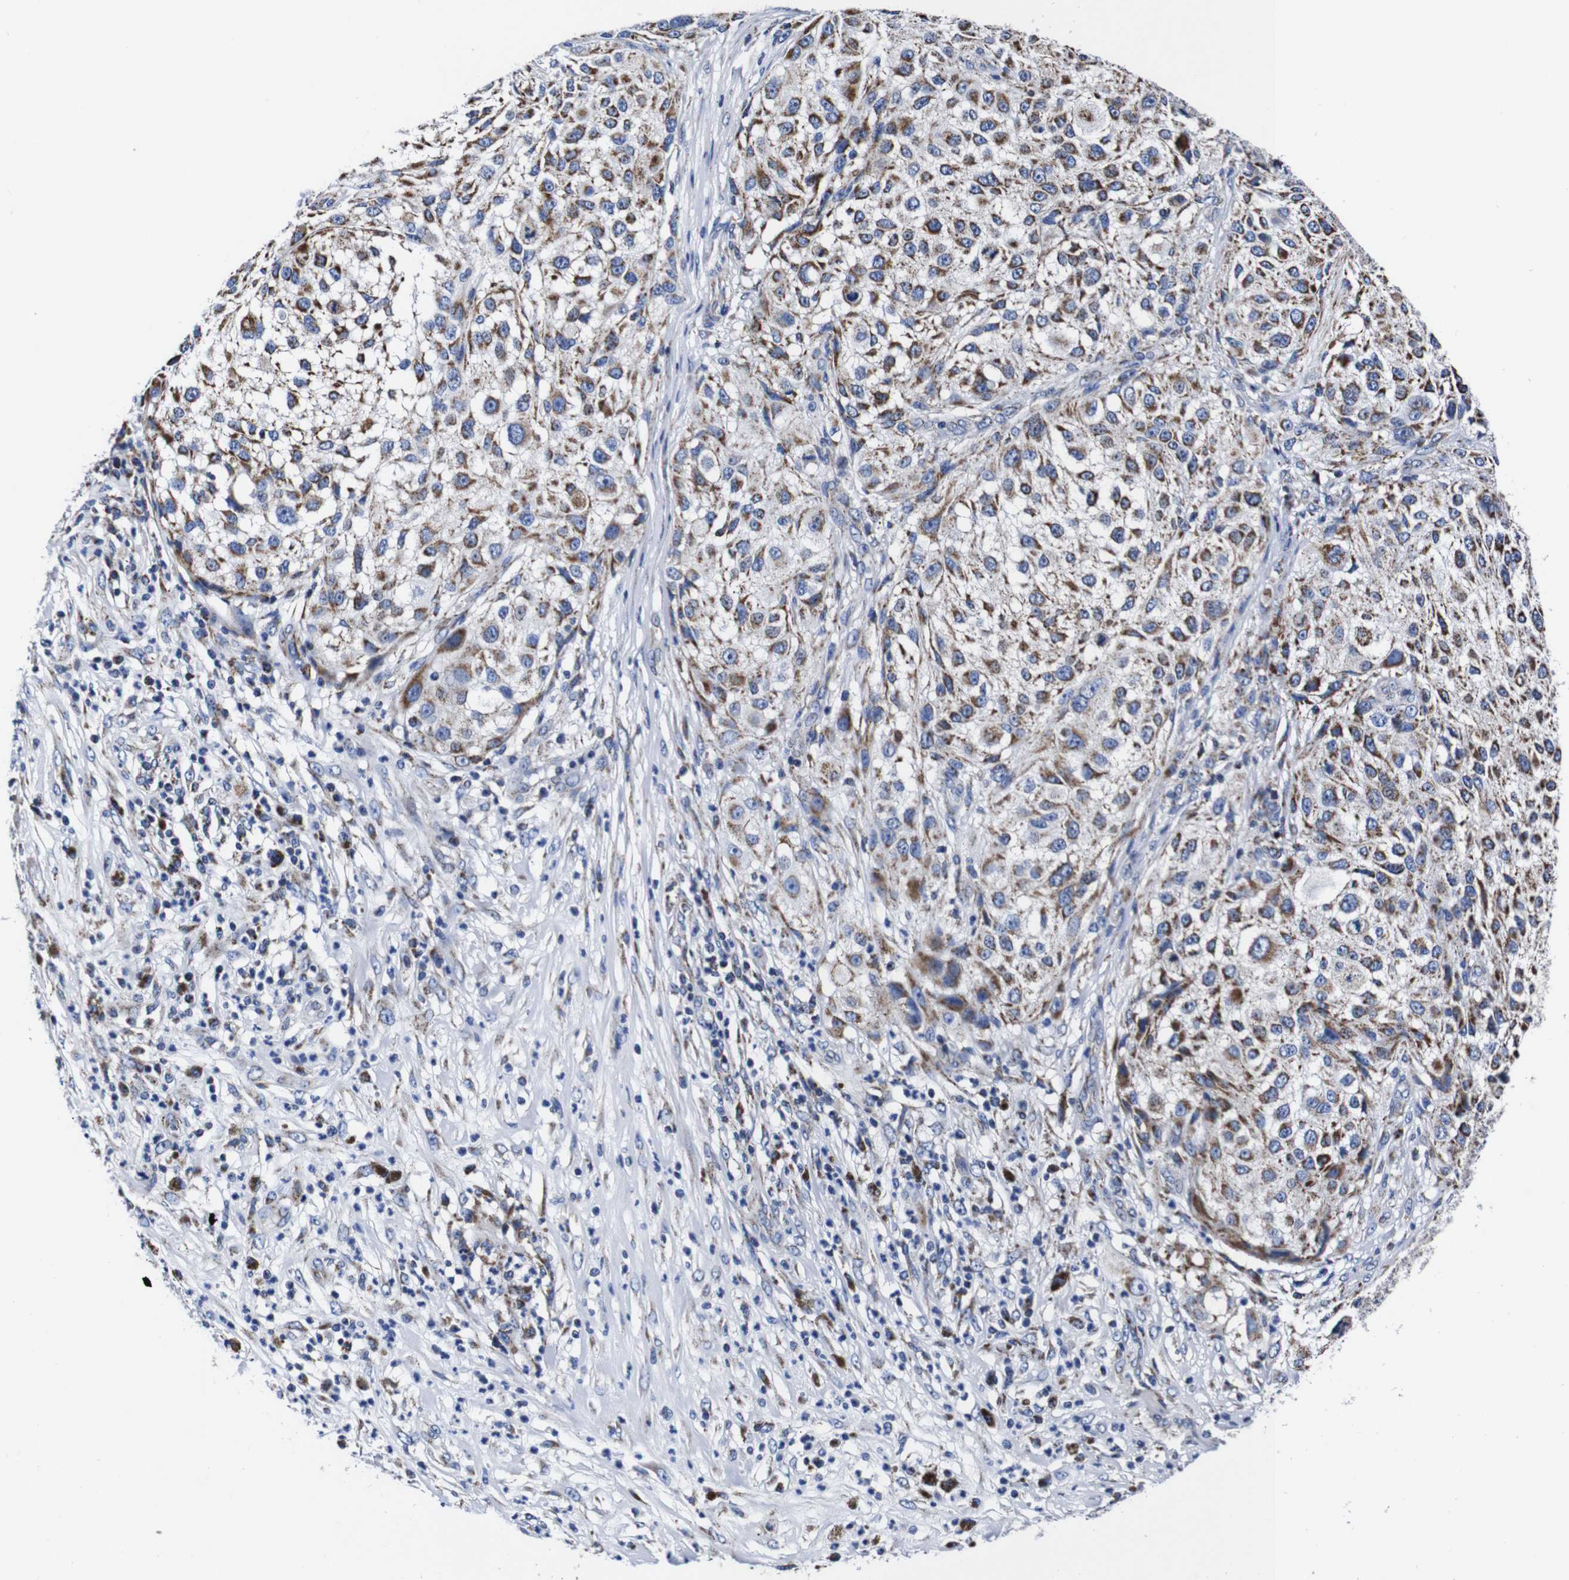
{"staining": {"intensity": "moderate", "quantity": ">75%", "location": "cytoplasmic/membranous"}, "tissue": "melanoma", "cell_type": "Tumor cells", "image_type": "cancer", "snomed": [{"axis": "morphology", "description": "Necrosis, NOS"}, {"axis": "morphology", "description": "Malignant melanoma, NOS"}, {"axis": "topography", "description": "Skin"}], "caption": "About >75% of tumor cells in human malignant melanoma show moderate cytoplasmic/membranous protein expression as visualized by brown immunohistochemical staining.", "gene": "FKBP9", "patient": {"sex": "female", "age": 87}}